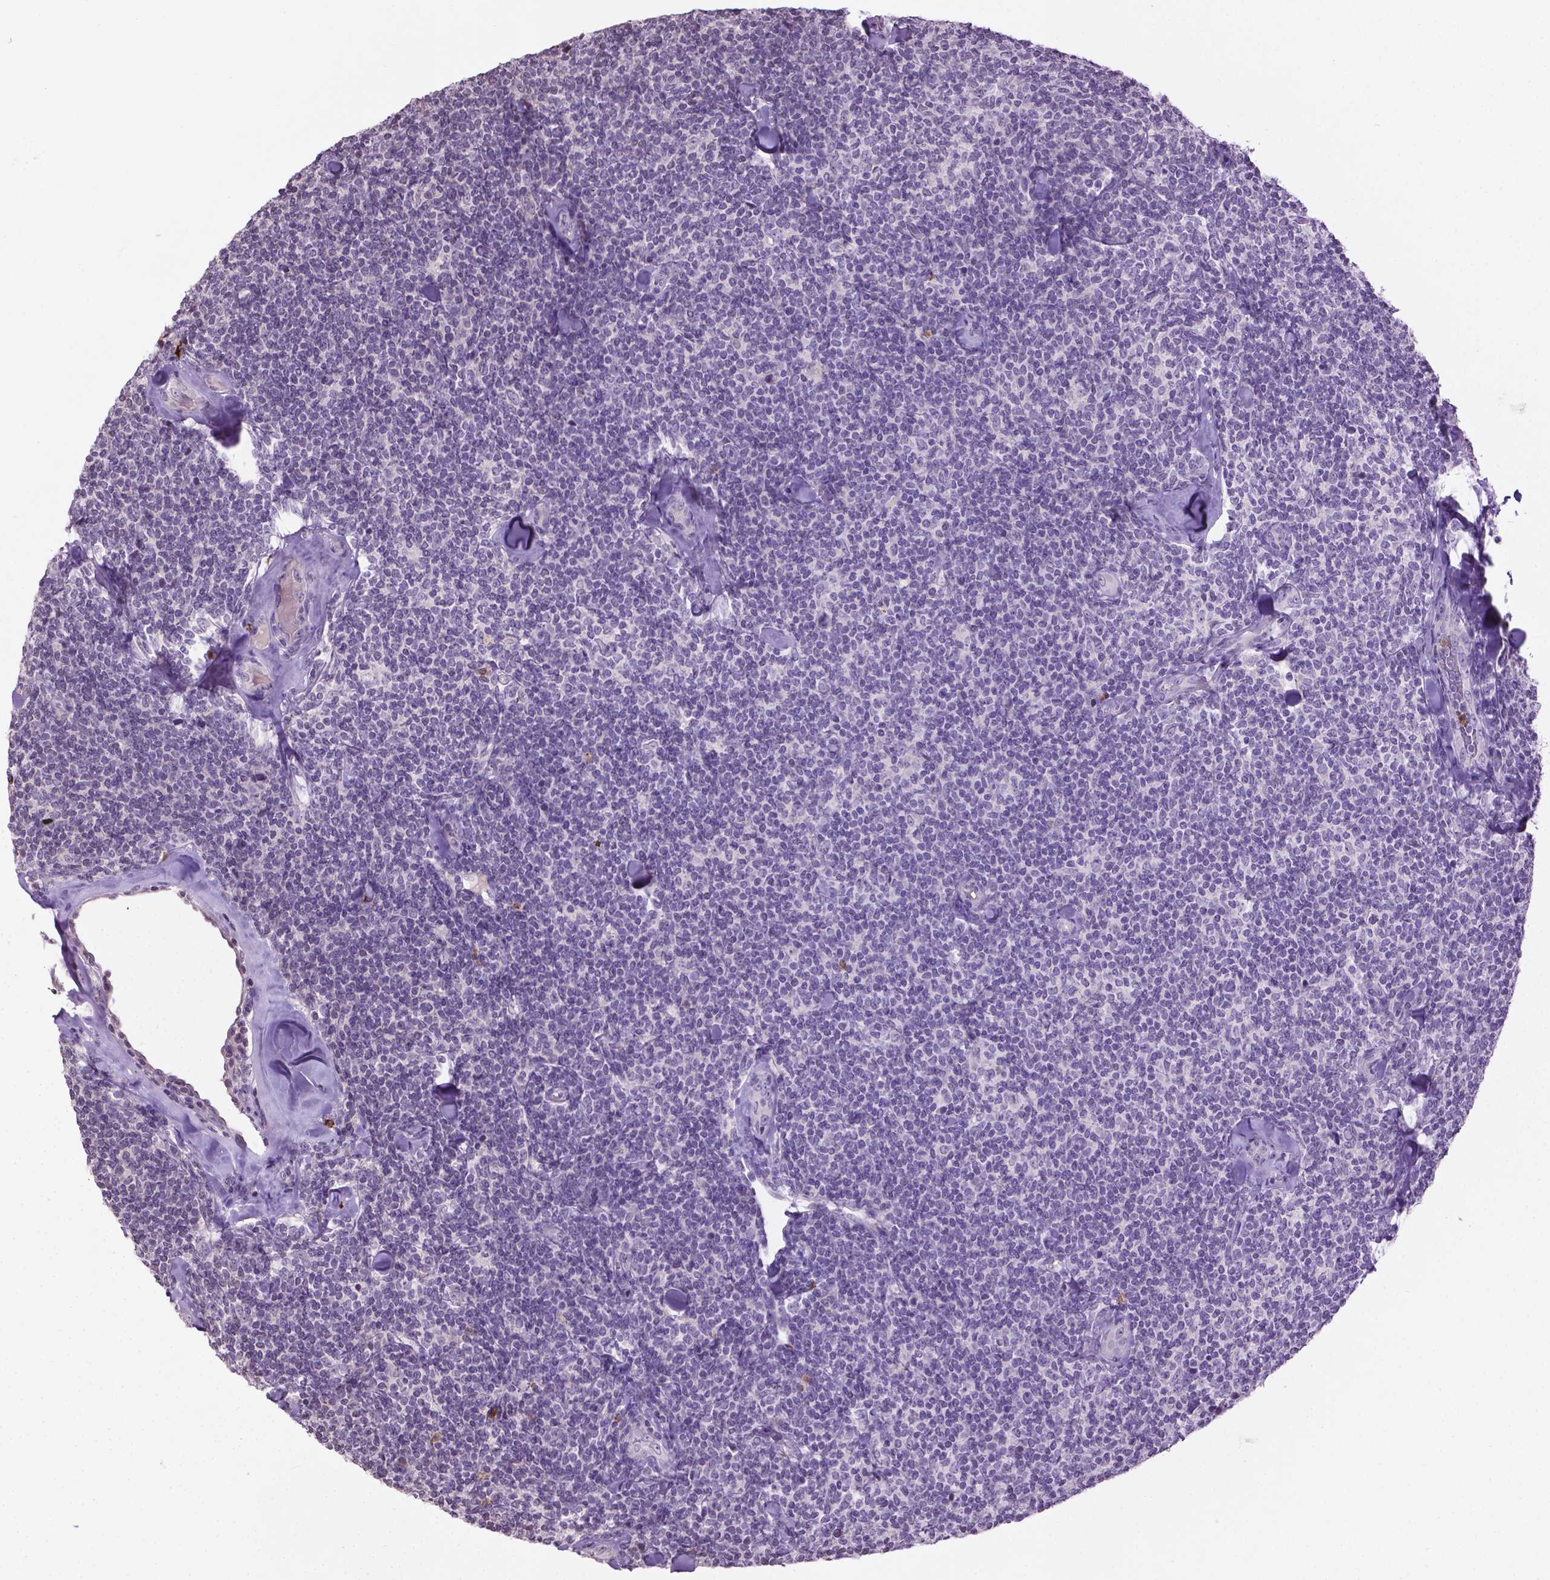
{"staining": {"intensity": "negative", "quantity": "none", "location": "none"}, "tissue": "lymphoma", "cell_type": "Tumor cells", "image_type": "cancer", "snomed": [{"axis": "morphology", "description": "Malignant lymphoma, non-Hodgkin's type, Low grade"}, {"axis": "topography", "description": "Lymph node"}], "caption": "This is an IHC micrograph of low-grade malignant lymphoma, non-Hodgkin's type. There is no expression in tumor cells.", "gene": "NTNG2", "patient": {"sex": "female", "age": 56}}